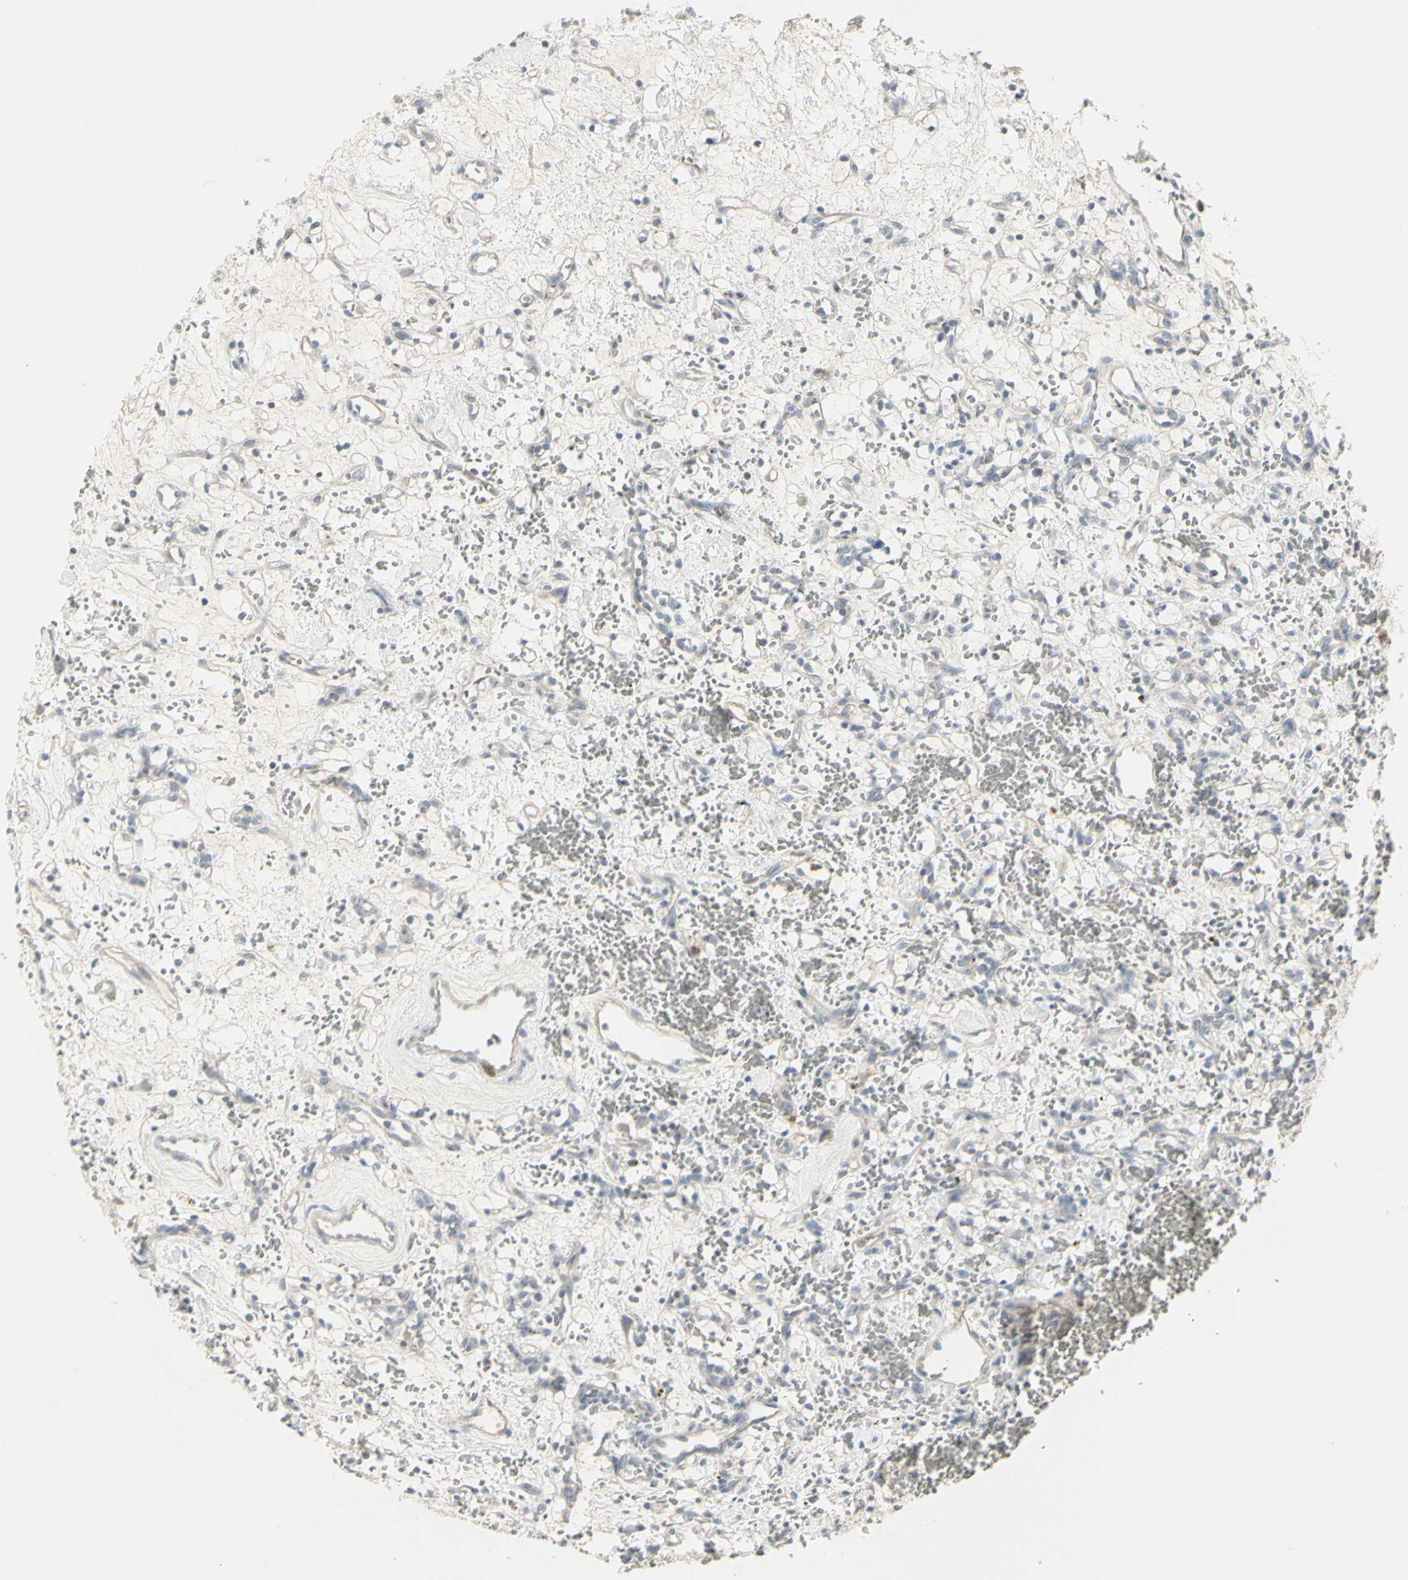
{"staining": {"intensity": "negative", "quantity": "none", "location": "none"}, "tissue": "renal cancer", "cell_type": "Tumor cells", "image_type": "cancer", "snomed": [{"axis": "morphology", "description": "Adenocarcinoma, NOS"}, {"axis": "topography", "description": "Kidney"}], "caption": "This is an immunohistochemistry micrograph of human renal cancer. There is no positivity in tumor cells.", "gene": "CCNB2", "patient": {"sex": "female", "age": 60}}